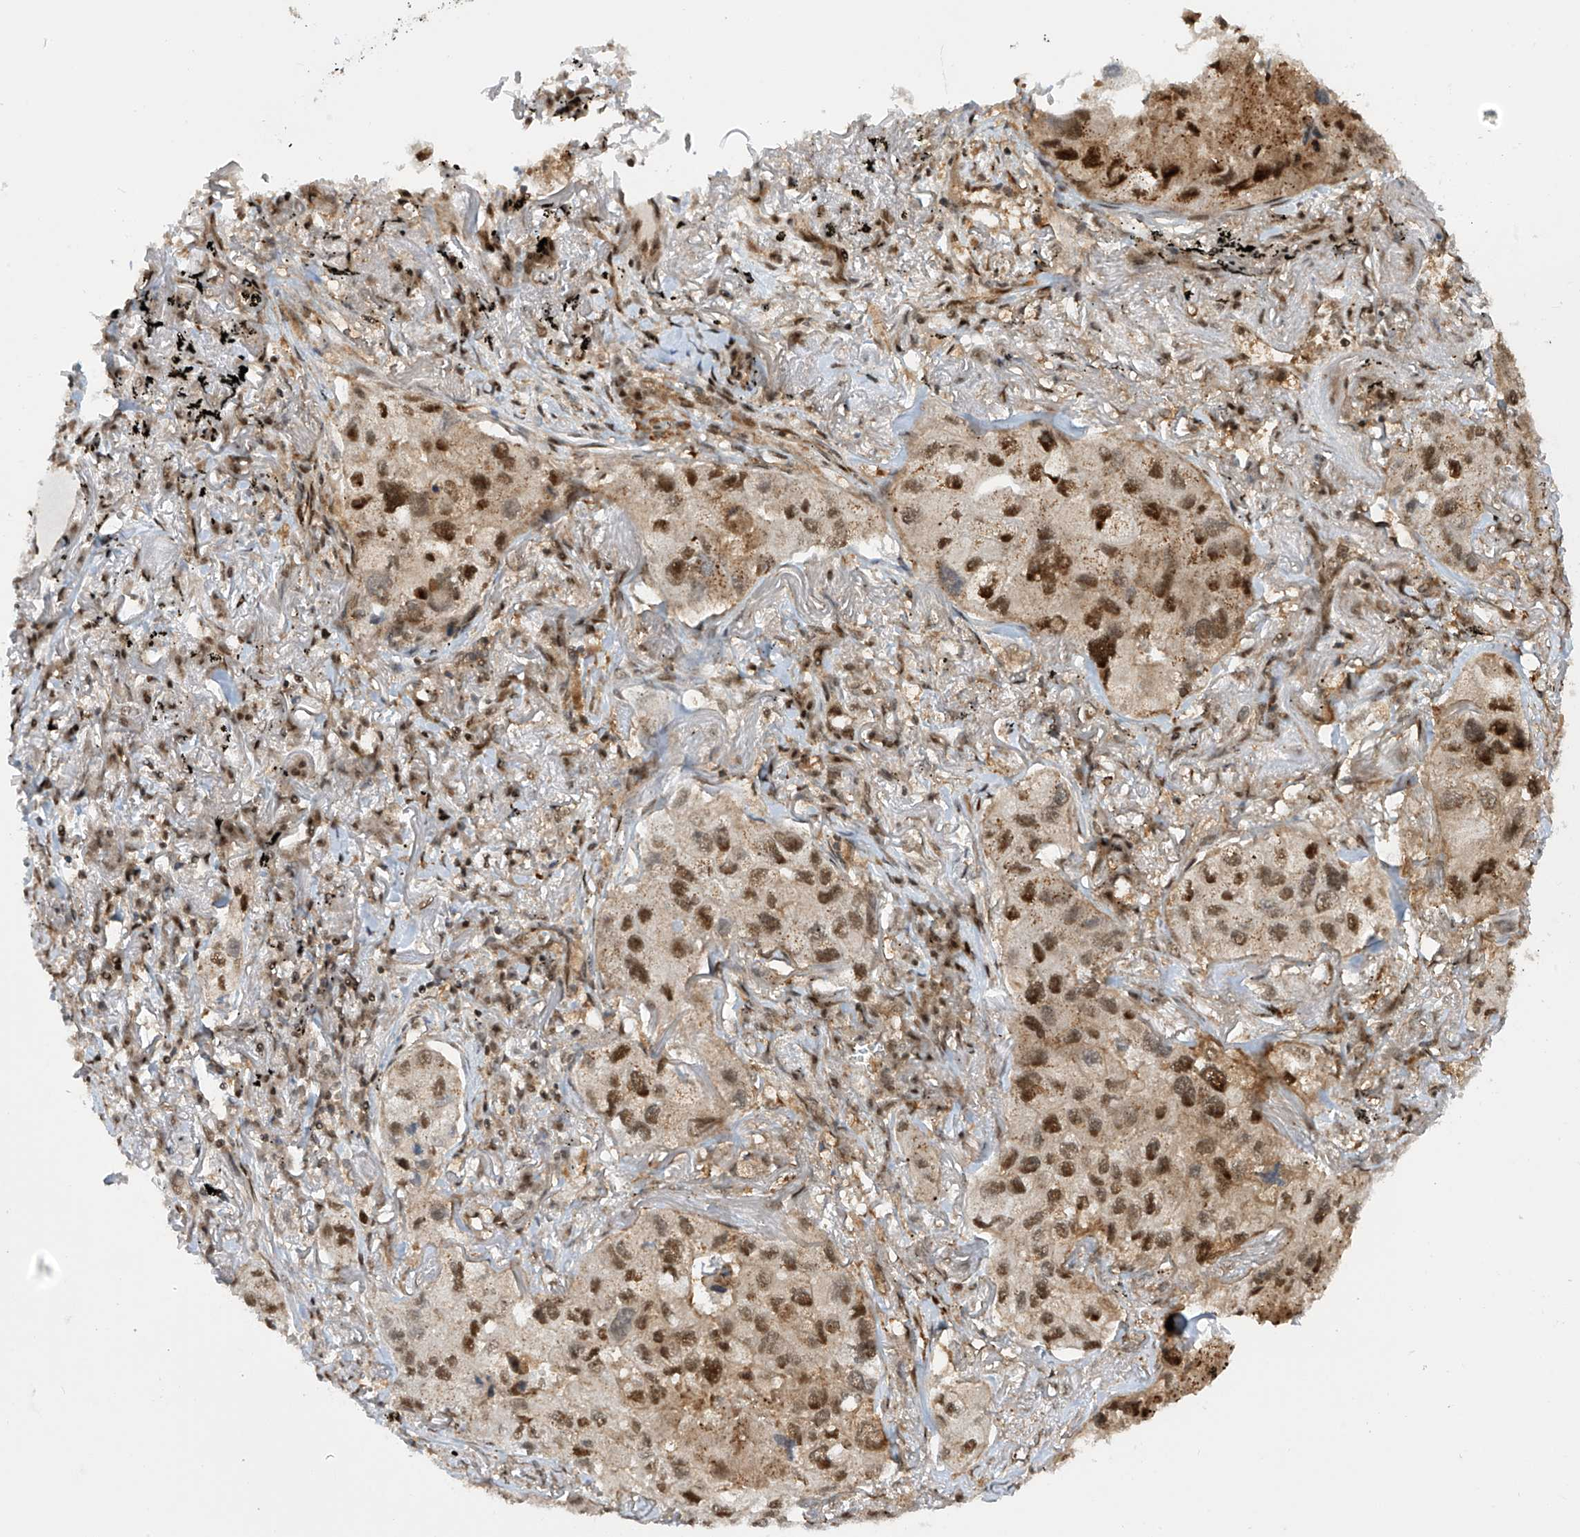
{"staining": {"intensity": "strong", "quantity": ">75%", "location": "nuclear"}, "tissue": "lung cancer", "cell_type": "Tumor cells", "image_type": "cancer", "snomed": [{"axis": "morphology", "description": "Adenocarcinoma, NOS"}, {"axis": "topography", "description": "Lung"}], "caption": "DAB immunohistochemical staining of human lung cancer displays strong nuclear protein staining in about >75% of tumor cells.", "gene": "LAGE3", "patient": {"sex": "male", "age": 65}}